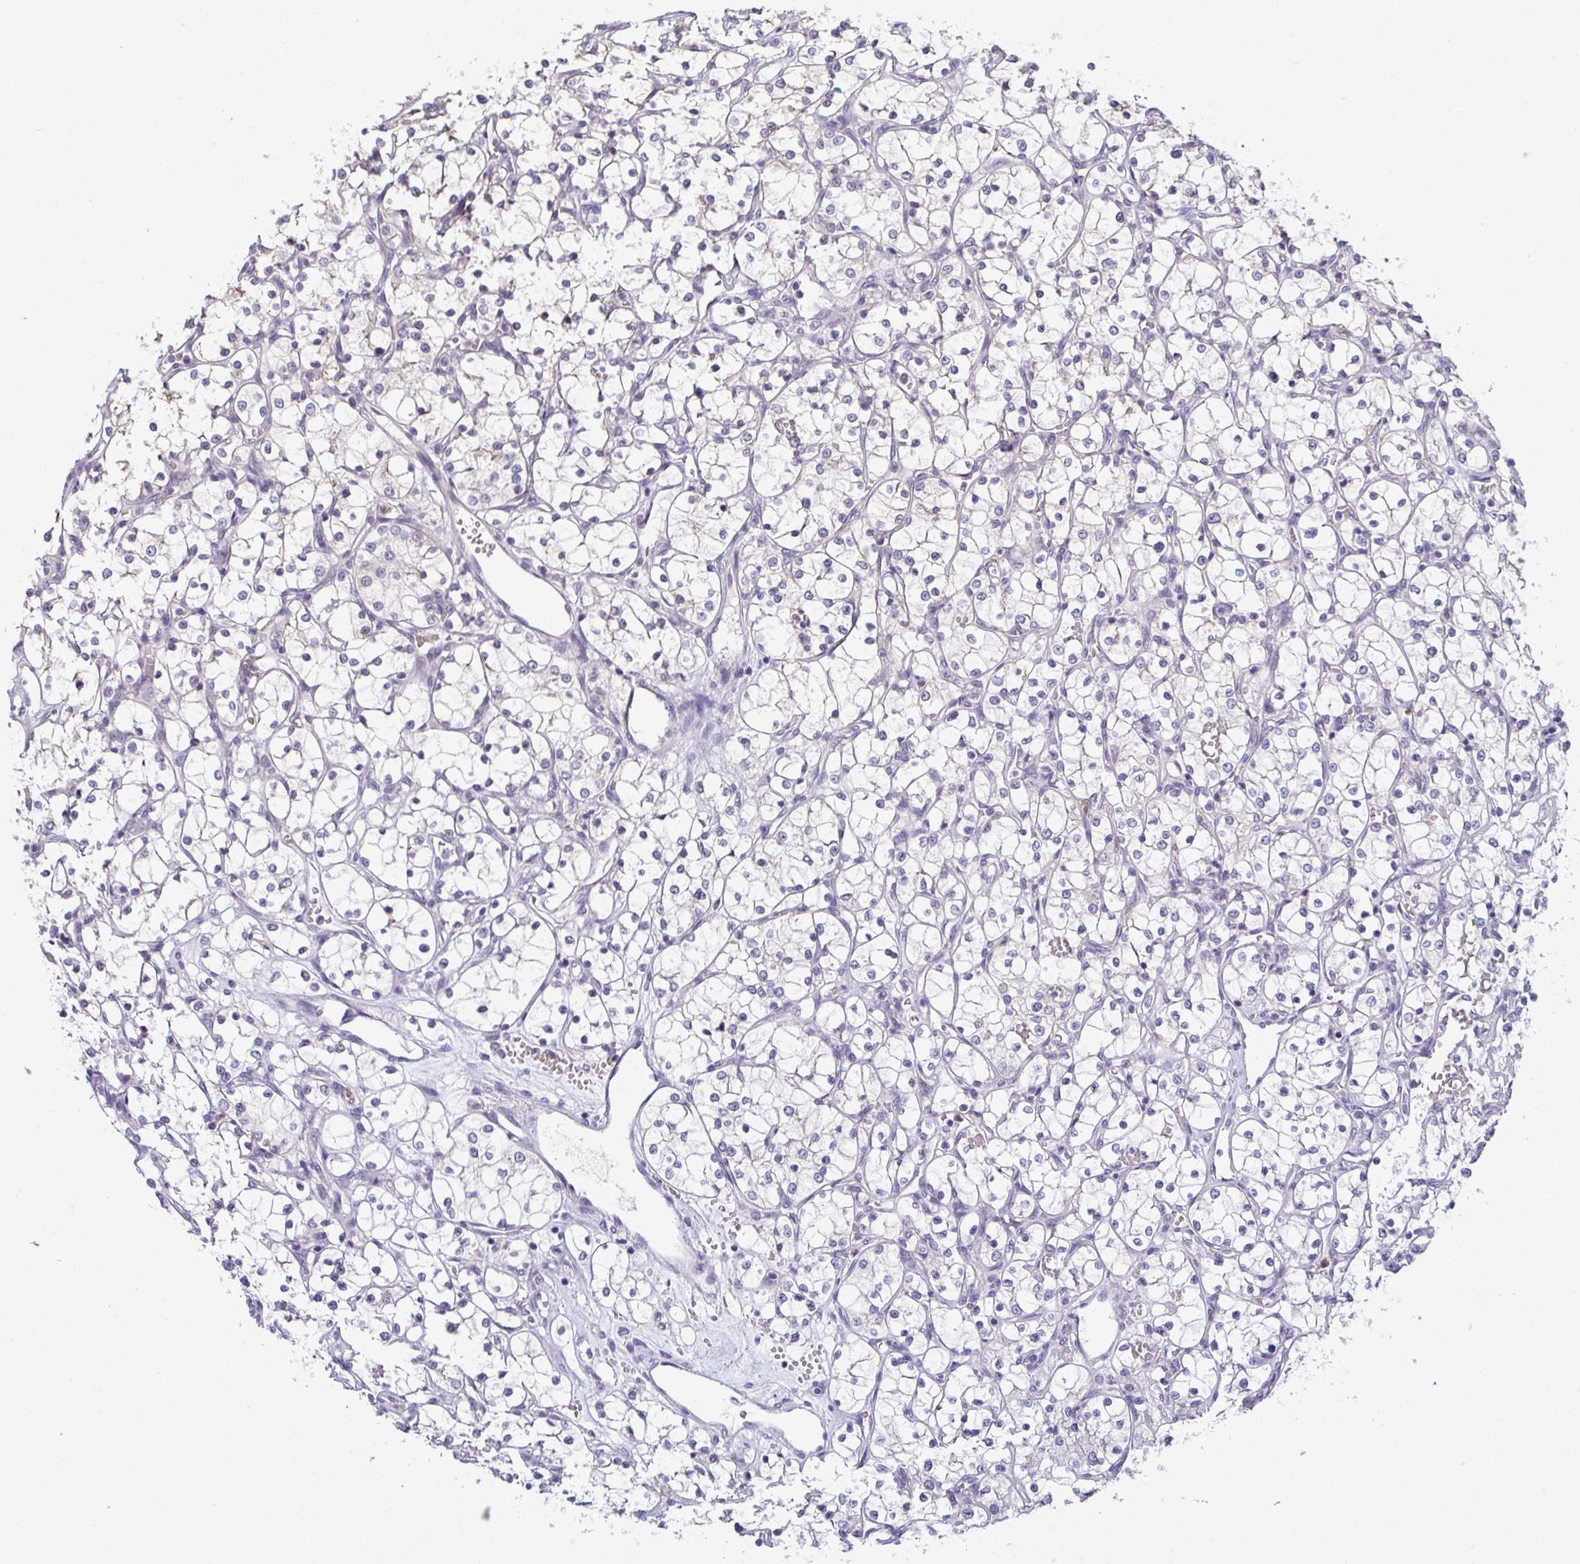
{"staining": {"intensity": "negative", "quantity": "none", "location": "none"}, "tissue": "renal cancer", "cell_type": "Tumor cells", "image_type": "cancer", "snomed": [{"axis": "morphology", "description": "Adenocarcinoma, NOS"}, {"axis": "topography", "description": "Kidney"}], "caption": "DAB (3,3'-diaminobenzidine) immunohistochemical staining of human adenocarcinoma (renal) exhibits no significant staining in tumor cells. The staining was performed using DAB (3,3'-diaminobenzidine) to visualize the protein expression in brown, while the nuclei were stained in blue with hematoxylin (Magnification: 20x).", "gene": "RIOK1", "patient": {"sex": "female", "age": 69}}